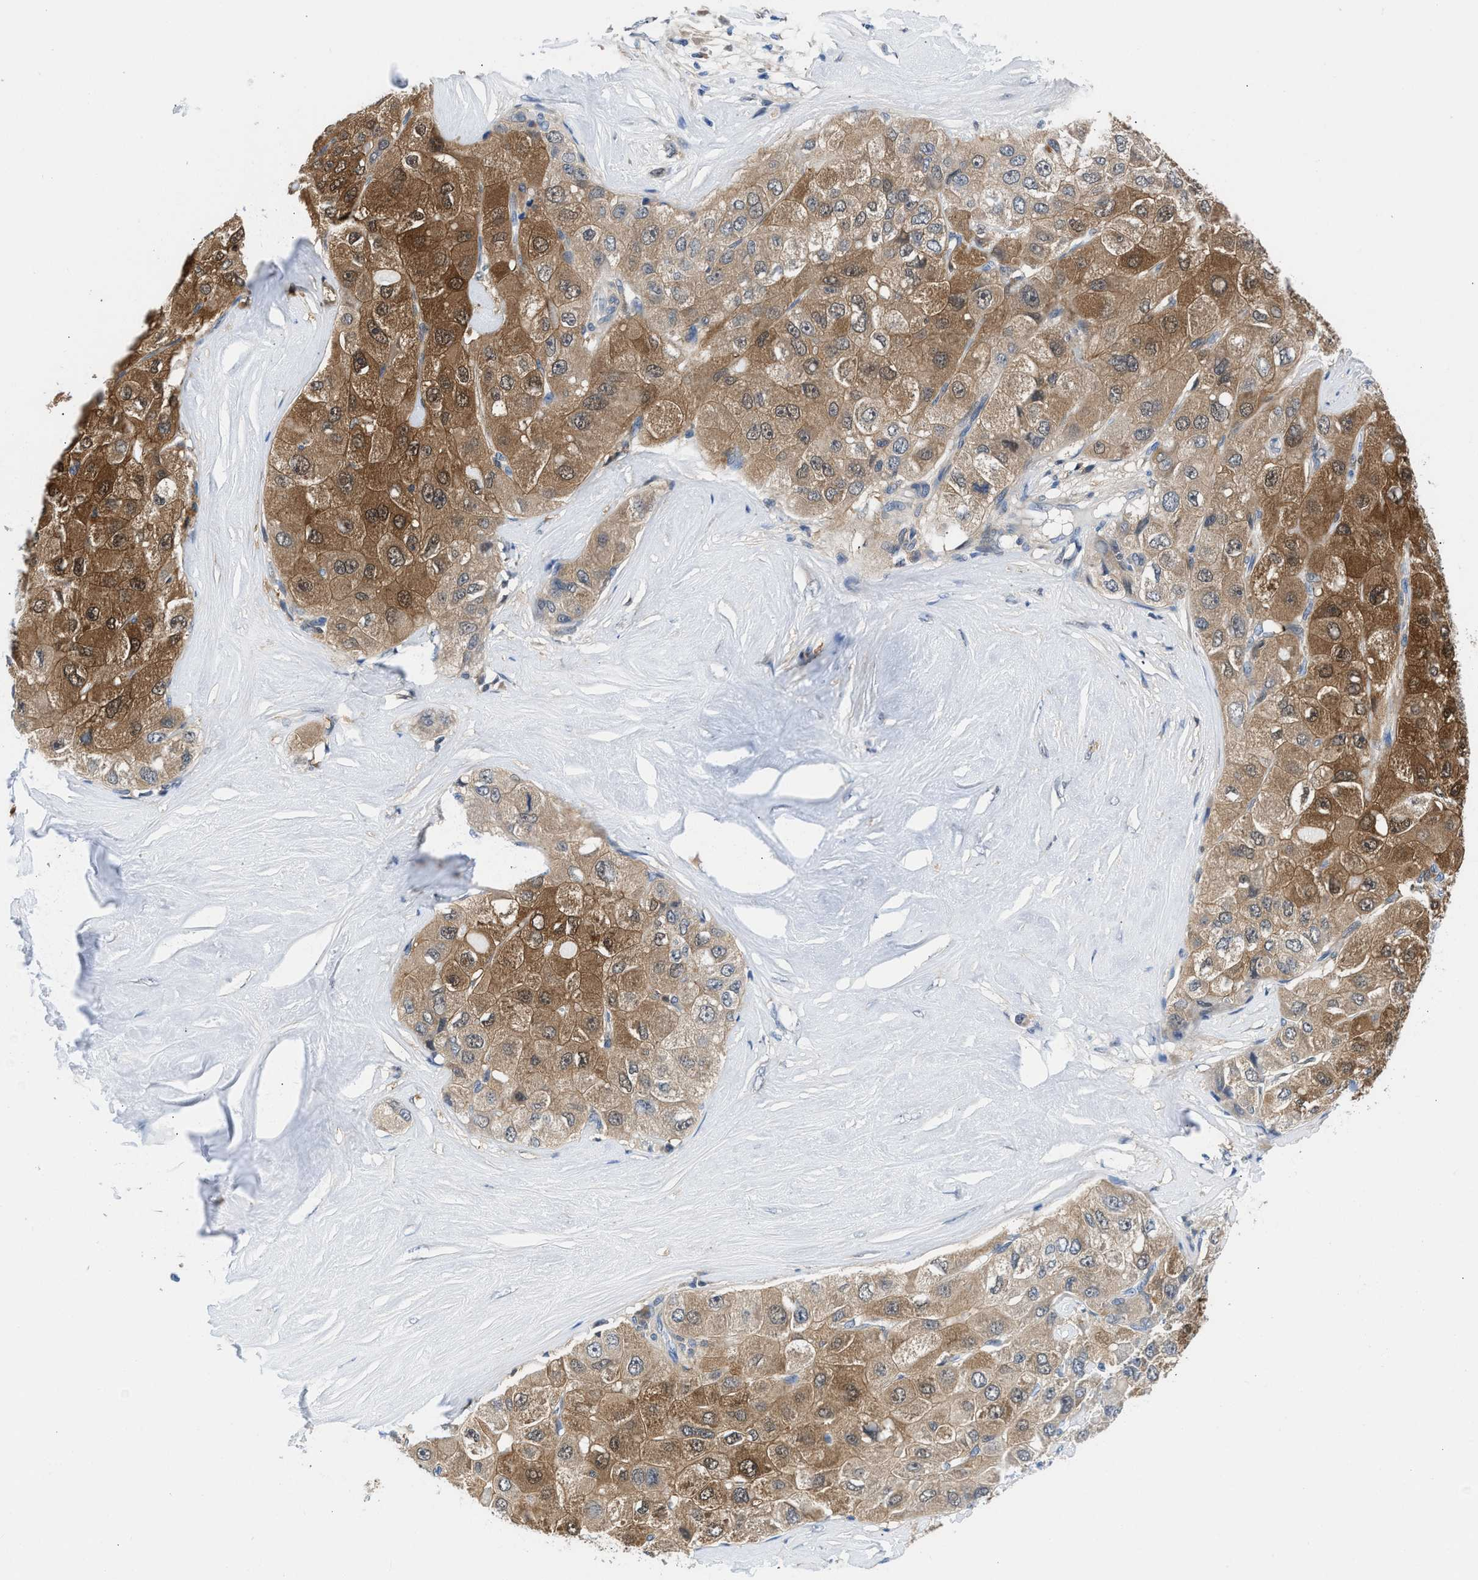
{"staining": {"intensity": "moderate", "quantity": ">75%", "location": "cytoplasmic/membranous,nuclear"}, "tissue": "liver cancer", "cell_type": "Tumor cells", "image_type": "cancer", "snomed": [{"axis": "morphology", "description": "Carcinoma, Hepatocellular, NOS"}, {"axis": "topography", "description": "Liver"}], "caption": "Immunohistochemical staining of liver hepatocellular carcinoma exhibits moderate cytoplasmic/membranous and nuclear protein expression in about >75% of tumor cells.", "gene": "CBR1", "patient": {"sex": "male", "age": 80}}